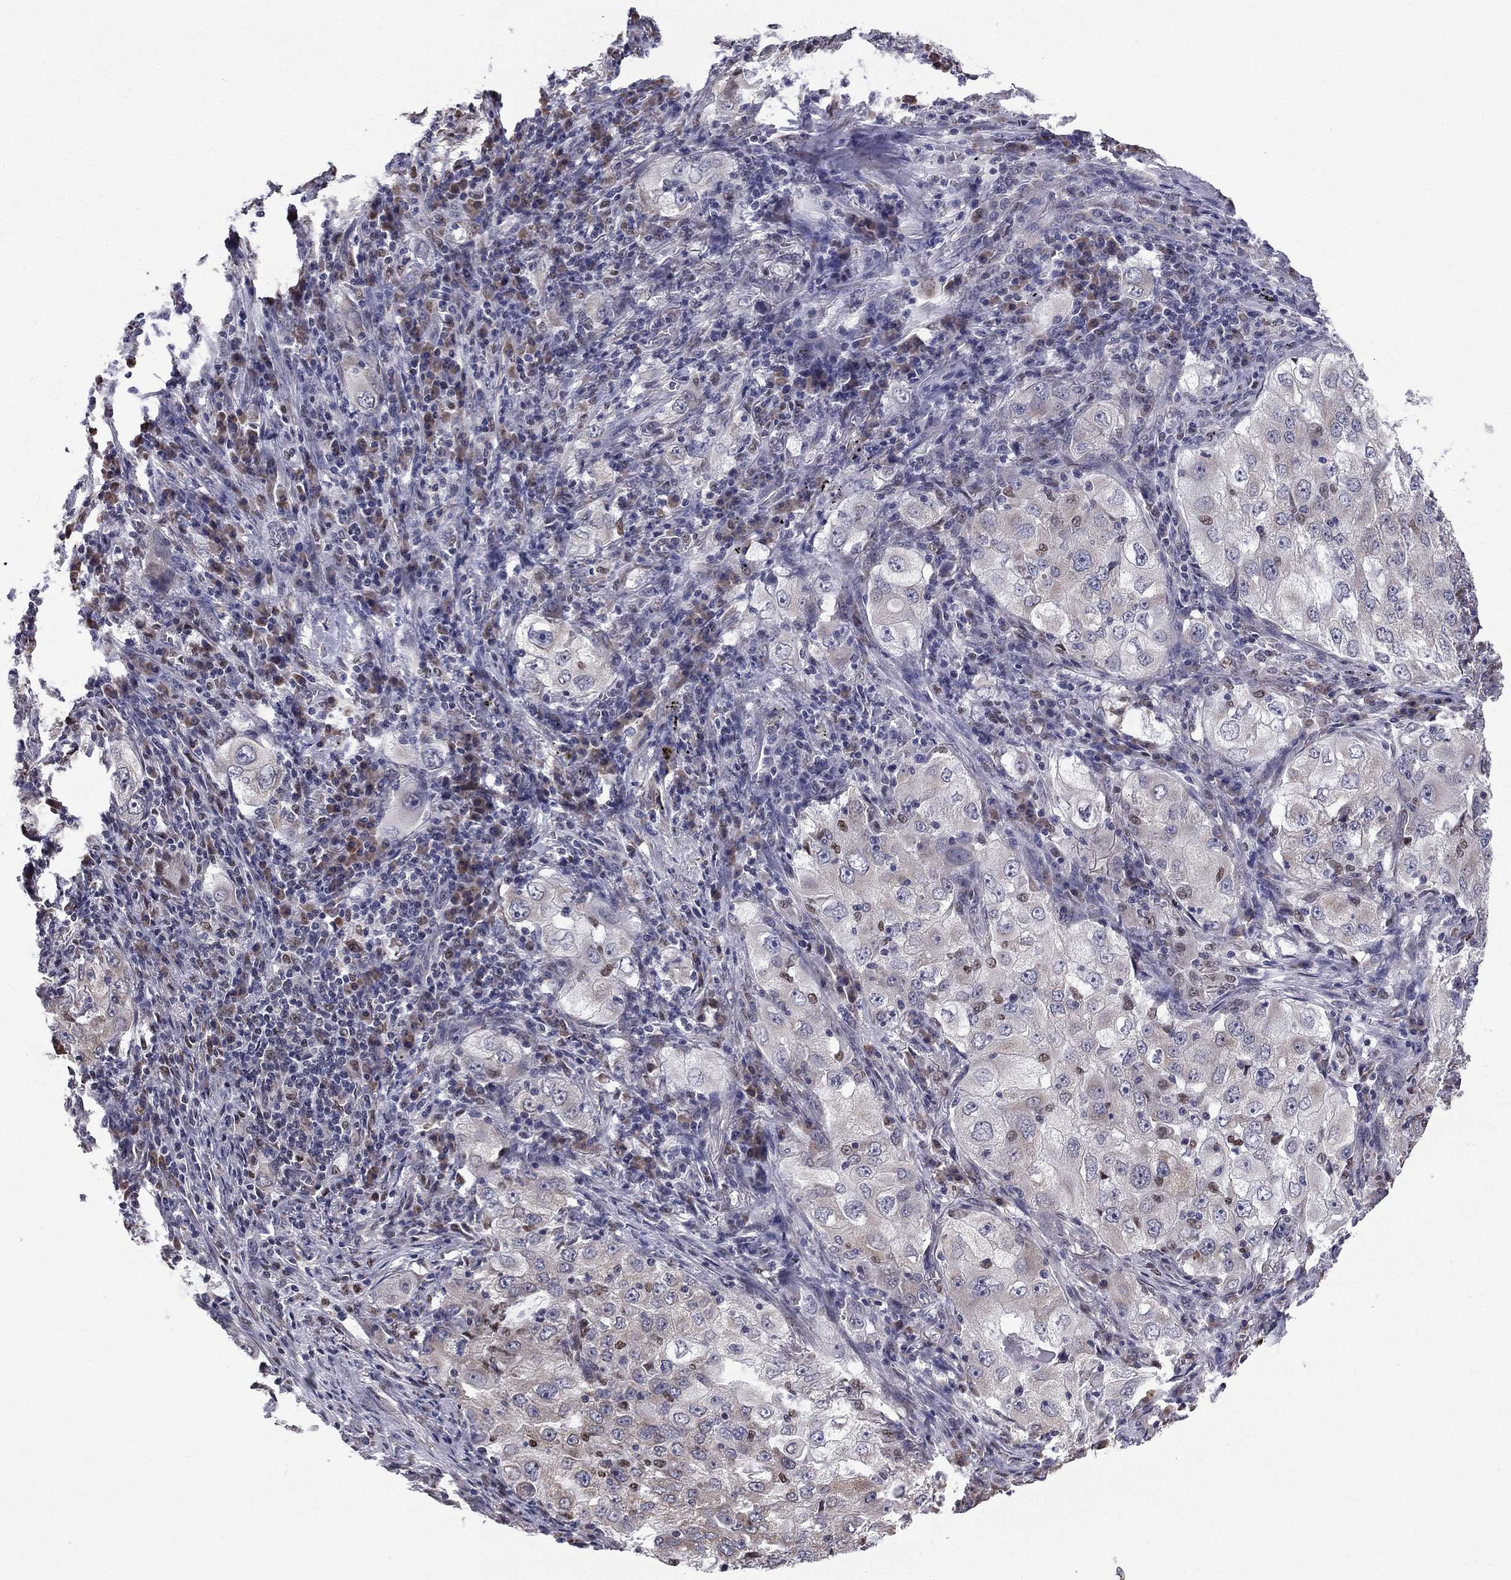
{"staining": {"intensity": "negative", "quantity": "none", "location": "none"}, "tissue": "lung cancer", "cell_type": "Tumor cells", "image_type": "cancer", "snomed": [{"axis": "morphology", "description": "Adenocarcinoma, NOS"}, {"axis": "topography", "description": "Lung"}], "caption": "DAB immunohistochemical staining of human lung adenocarcinoma reveals no significant staining in tumor cells. Brightfield microscopy of IHC stained with DAB (3,3'-diaminobenzidine) (brown) and hematoxylin (blue), captured at high magnification.", "gene": "HSPB2", "patient": {"sex": "female", "age": 61}}